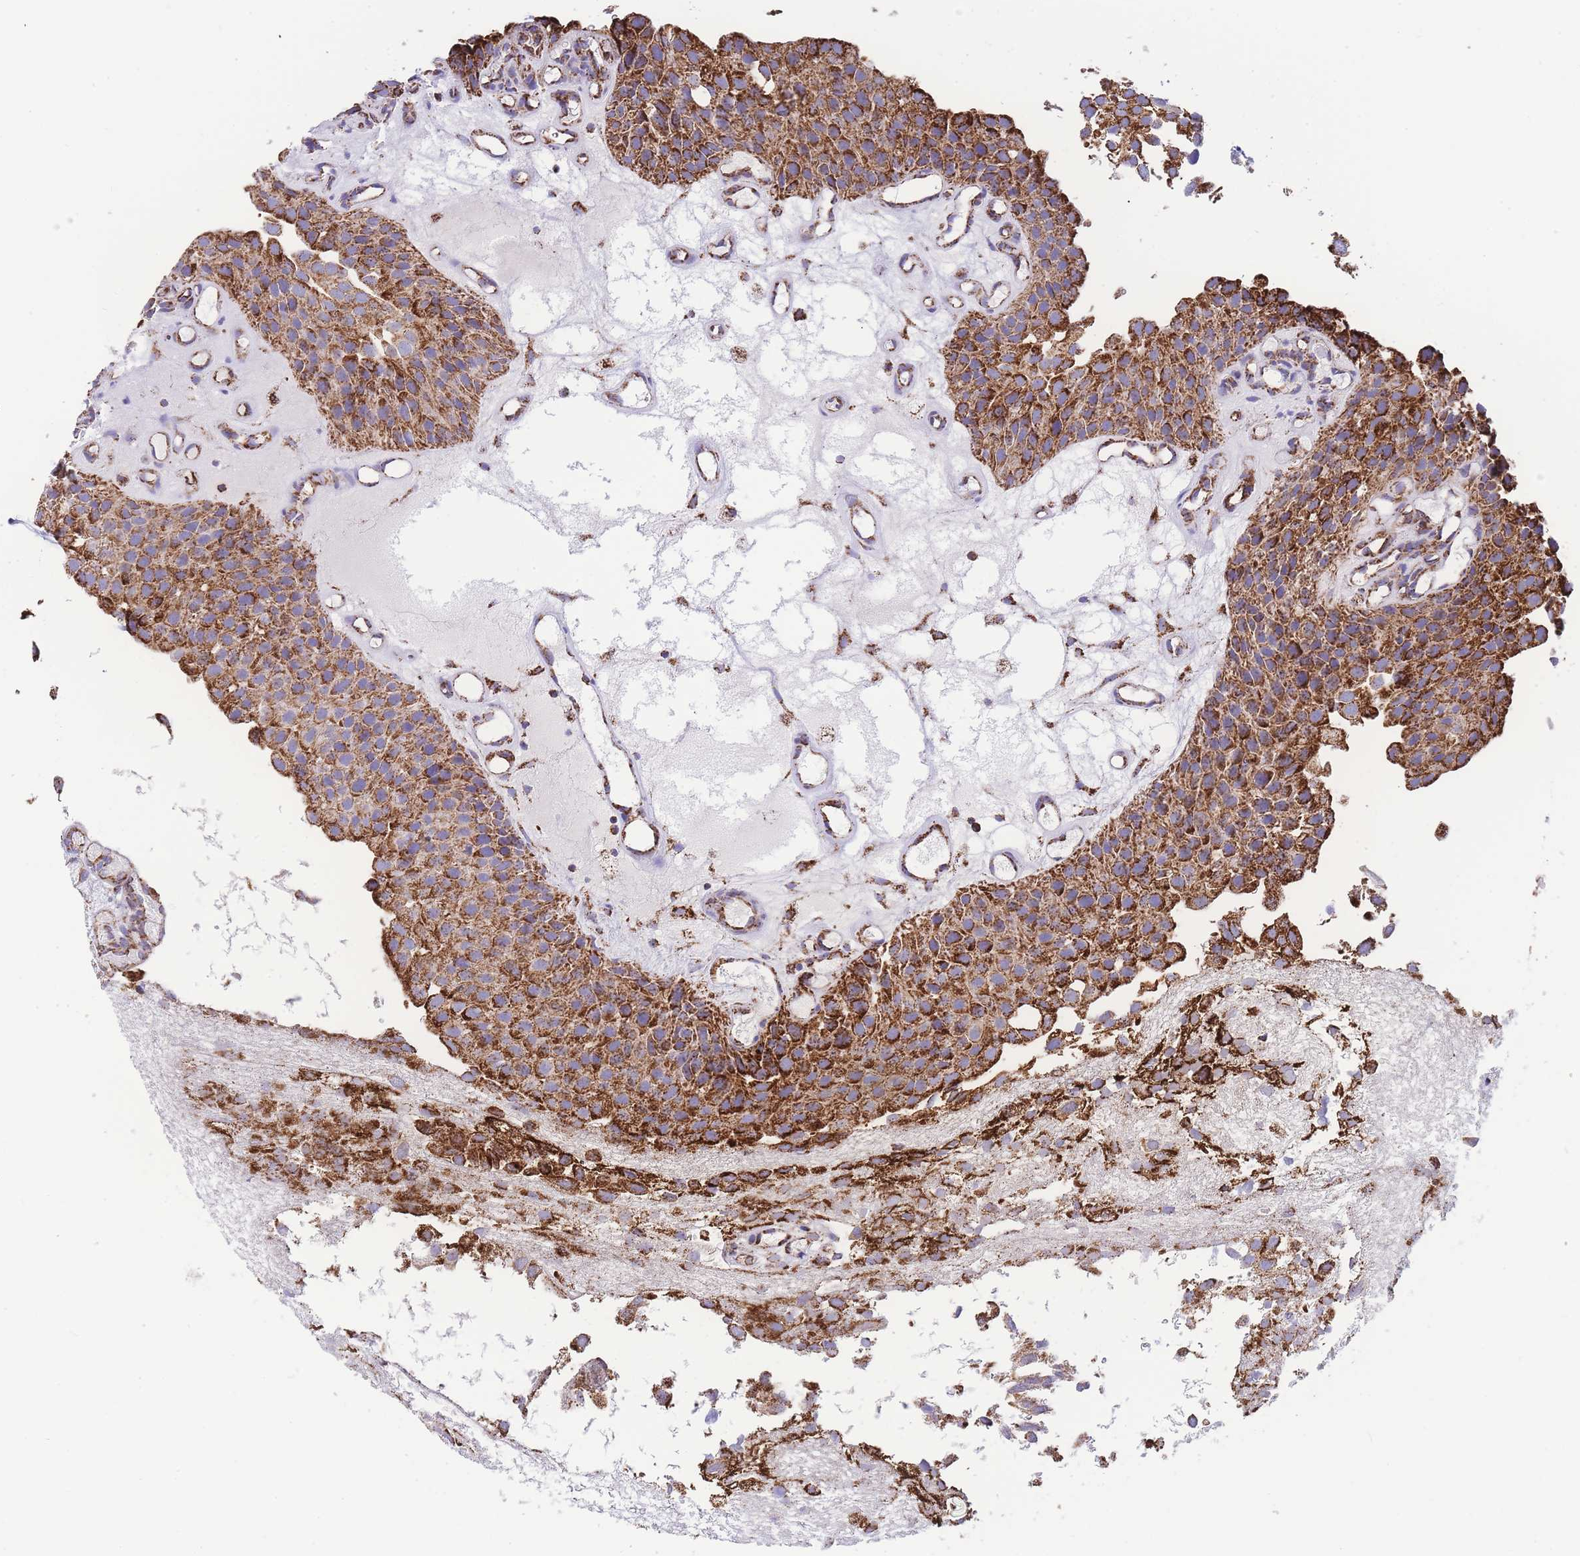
{"staining": {"intensity": "strong", "quantity": ">75%", "location": "cytoplasmic/membranous"}, "tissue": "urothelial cancer", "cell_type": "Tumor cells", "image_type": "cancer", "snomed": [{"axis": "morphology", "description": "Urothelial carcinoma, Low grade"}, {"axis": "topography", "description": "Urinary bladder"}], "caption": "Protein staining by IHC reveals strong cytoplasmic/membranous expression in approximately >75% of tumor cells in urothelial cancer. (IHC, brightfield microscopy, high magnification).", "gene": "GSTM1", "patient": {"sex": "male", "age": 88}}